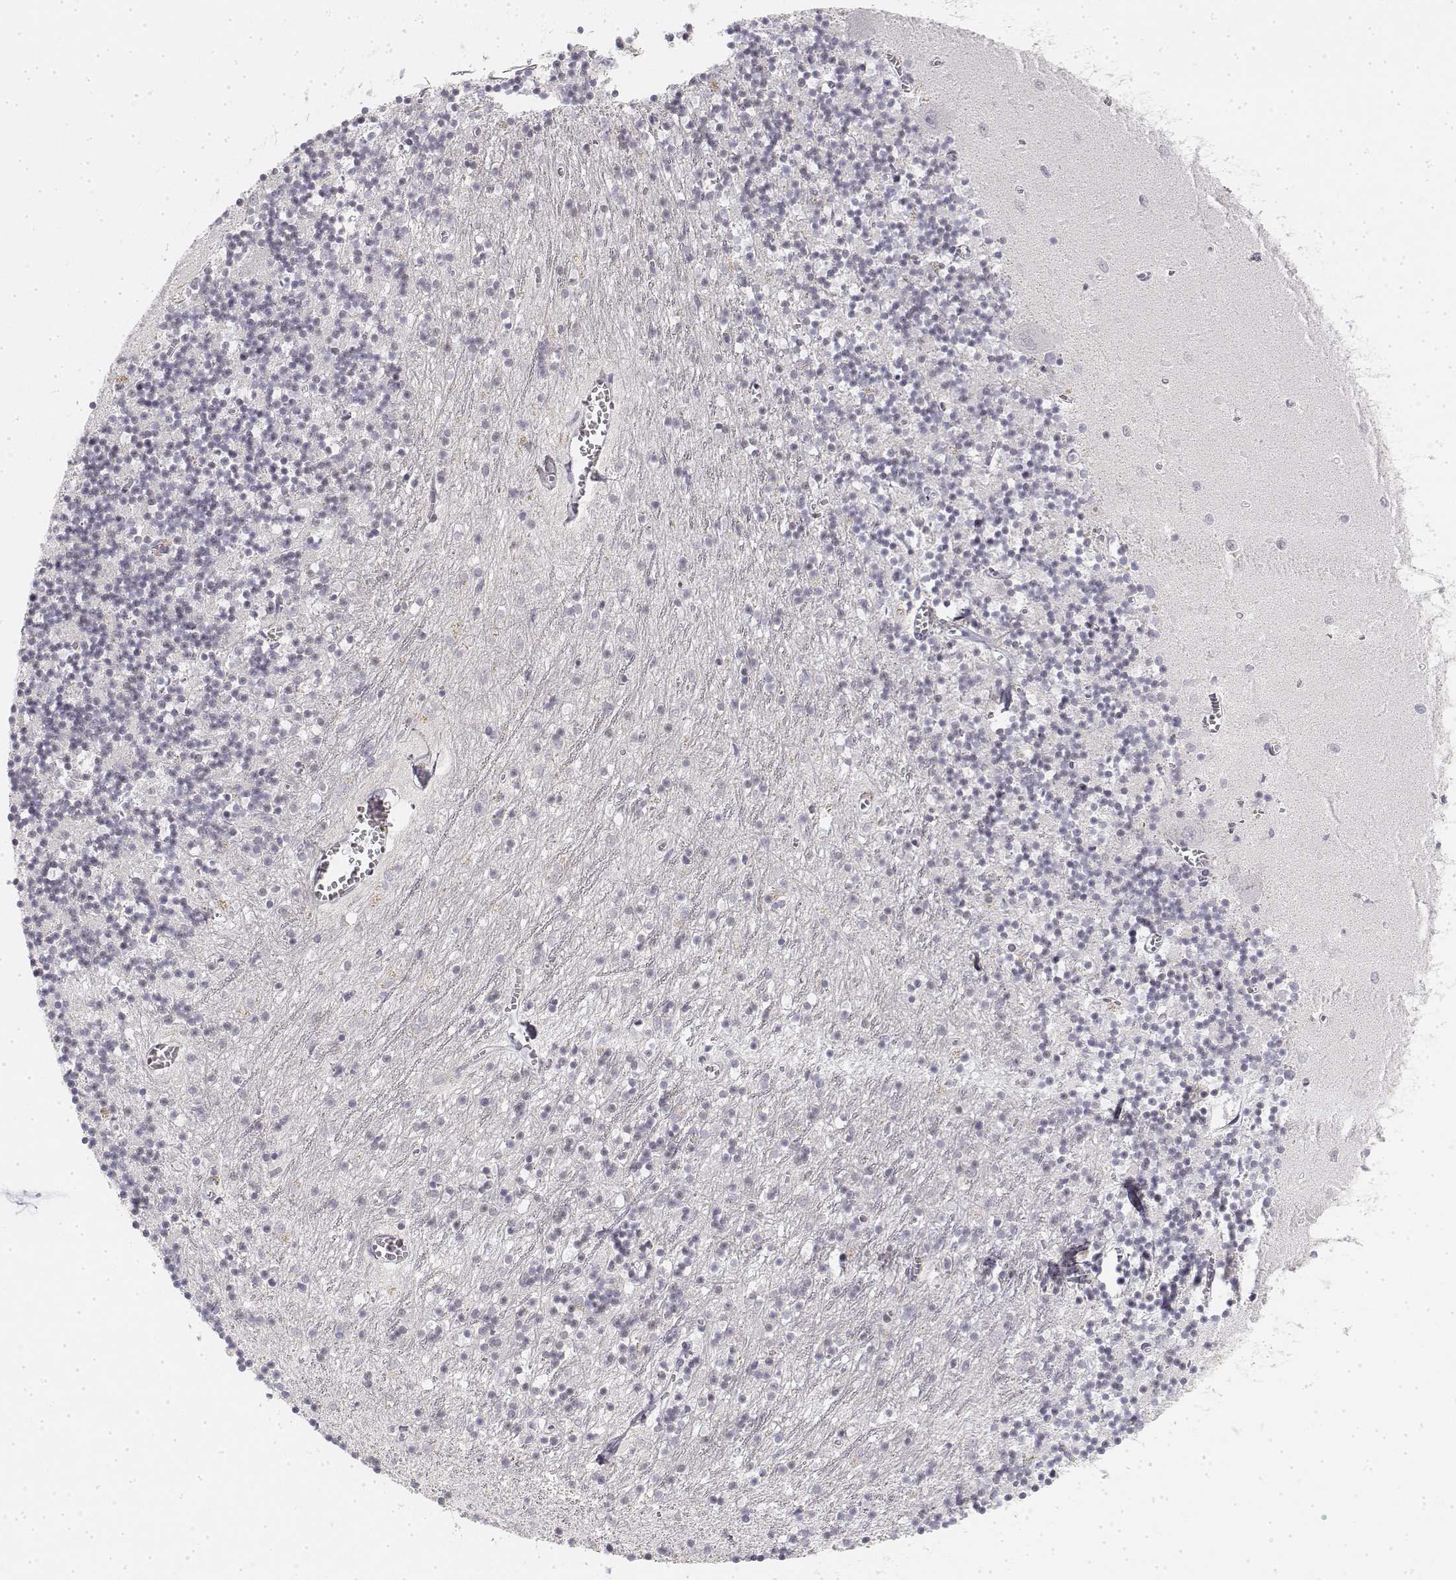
{"staining": {"intensity": "negative", "quantity": "none", "location": "none"}, "tissue": "cerebellum", "cell_type": "Cells in granular layer", "image_type": "normal", "snomed": [{"axis": "morphology", "description": "Normal tissue, NOS"}, {"axis": "topography", "description": "Cerebellum"}], "caption": "IHC image of normal cerebellum stained for a protein (brown), which shows no staining in cells in granular layer.", "gene": "KRT84", "patient": {"sex": "female", "age": 64}}